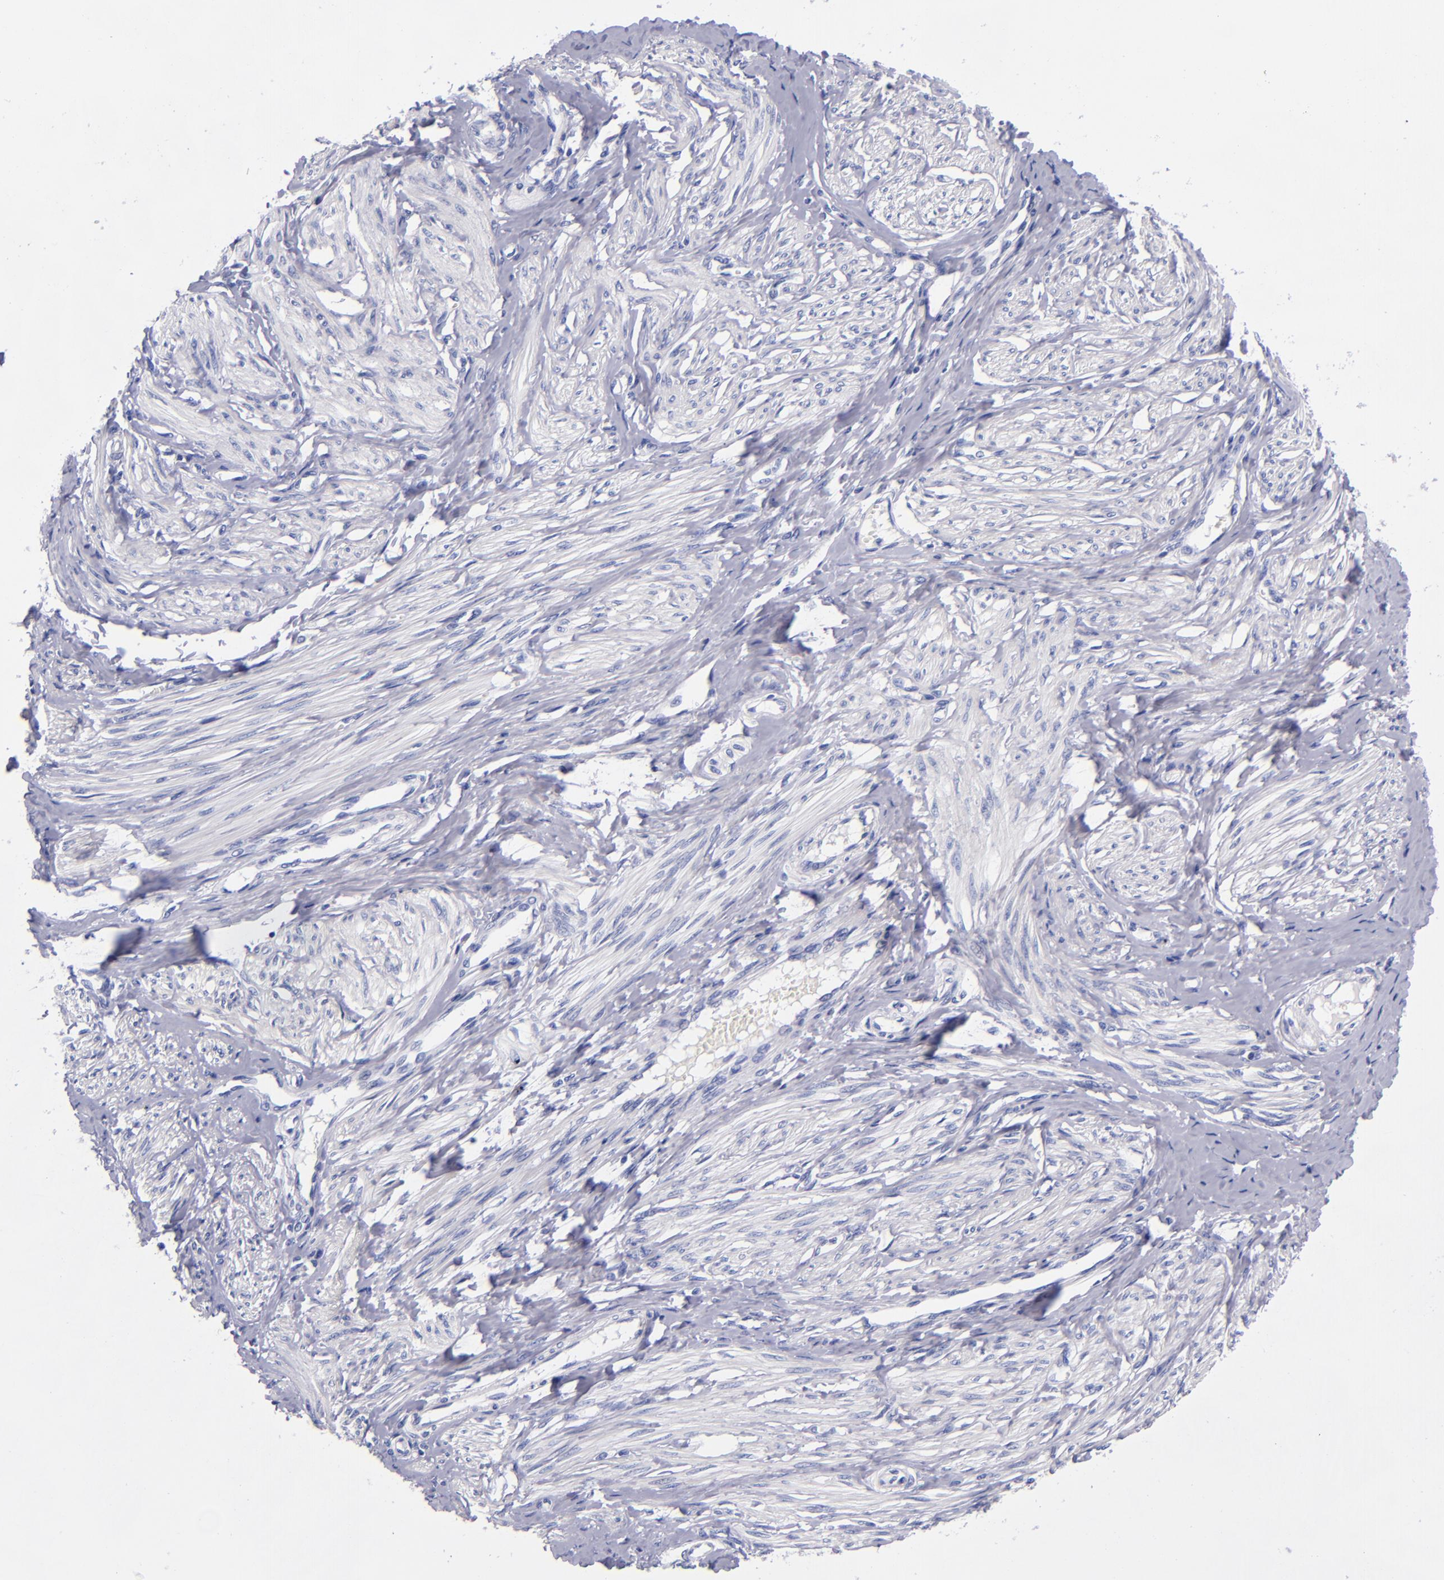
{"staining": {"intensity": "negative", "quantity": "none", "location": "none"}, "tissue": "smooth muscle", "cell_type": "Smooth muscle cells", "image_type": "normal", "snomed": [{"axis": "morphology", "description": "Normal tissue, NOS"}, {"axis": "topography", "description": "Smooth muscle"}, {"axis": "topography", "description": "Uterus"}], "caption": "This is an immunohistochemistry (IHC) image of unremarkable human smooth muscle. There is no expression in smooth muscle cells.", "gene": "MCM7", "patient": {"sex": "female", "age": 39}}